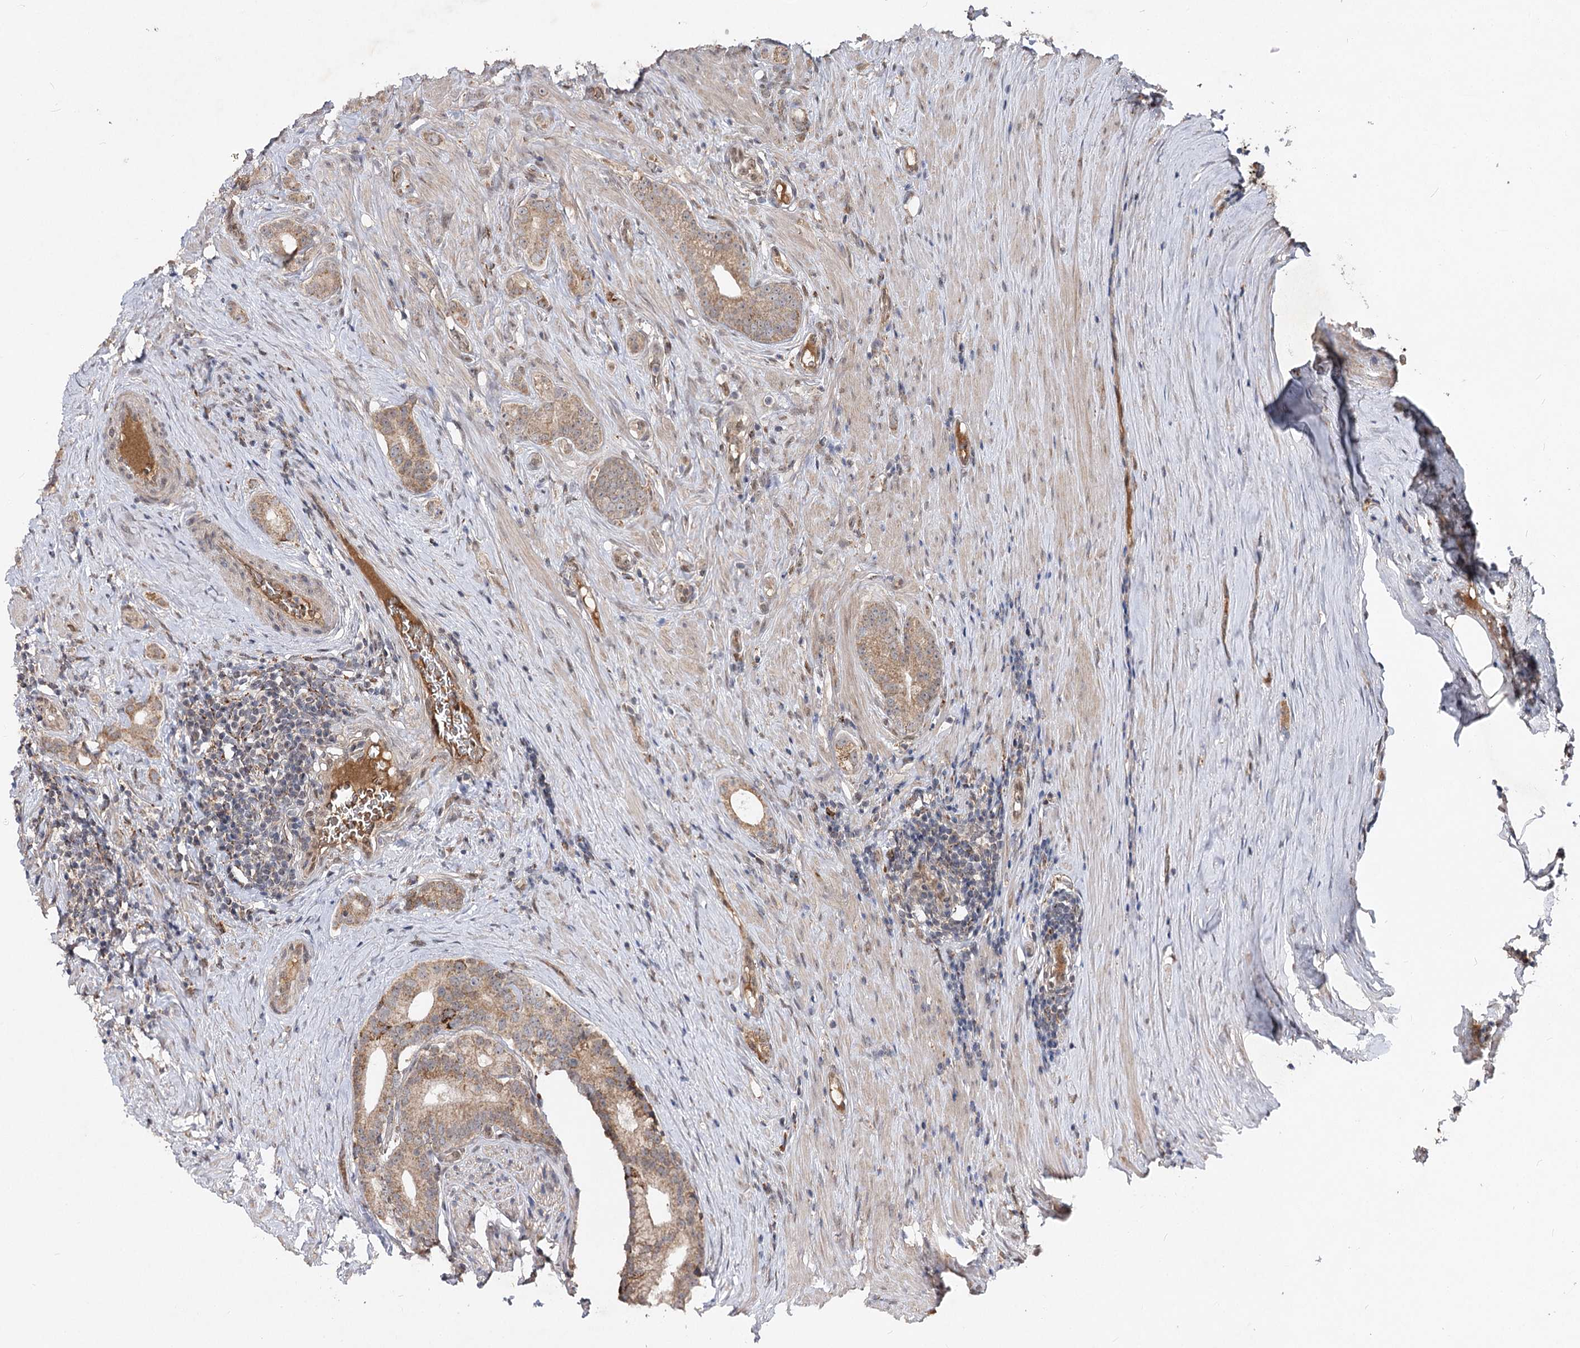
{"staining": {"intensity": "moderate", "quantity": ">75%", "location": "cytoplasmic/membranous"}, "tissue": "prostate cancer", "cell_type": "Tumor cells", "image_type": "cancer", "snomed": [{"axis": "morphology", "description": "Adenocarcinoma, Low grade"}, {"axis": "topography", "description": "Prostate"}], "caption": "Prostate cancer (low-grade adenocarcinoma) stained for a protein demonstrates moderate cytoplasmic/membranous positivity in tumor cells. (Brightfield microscopy of DAB IHC at high magnification).", "gene": "MSANTD2", "patient": {"sex": "male", "age": 71}}